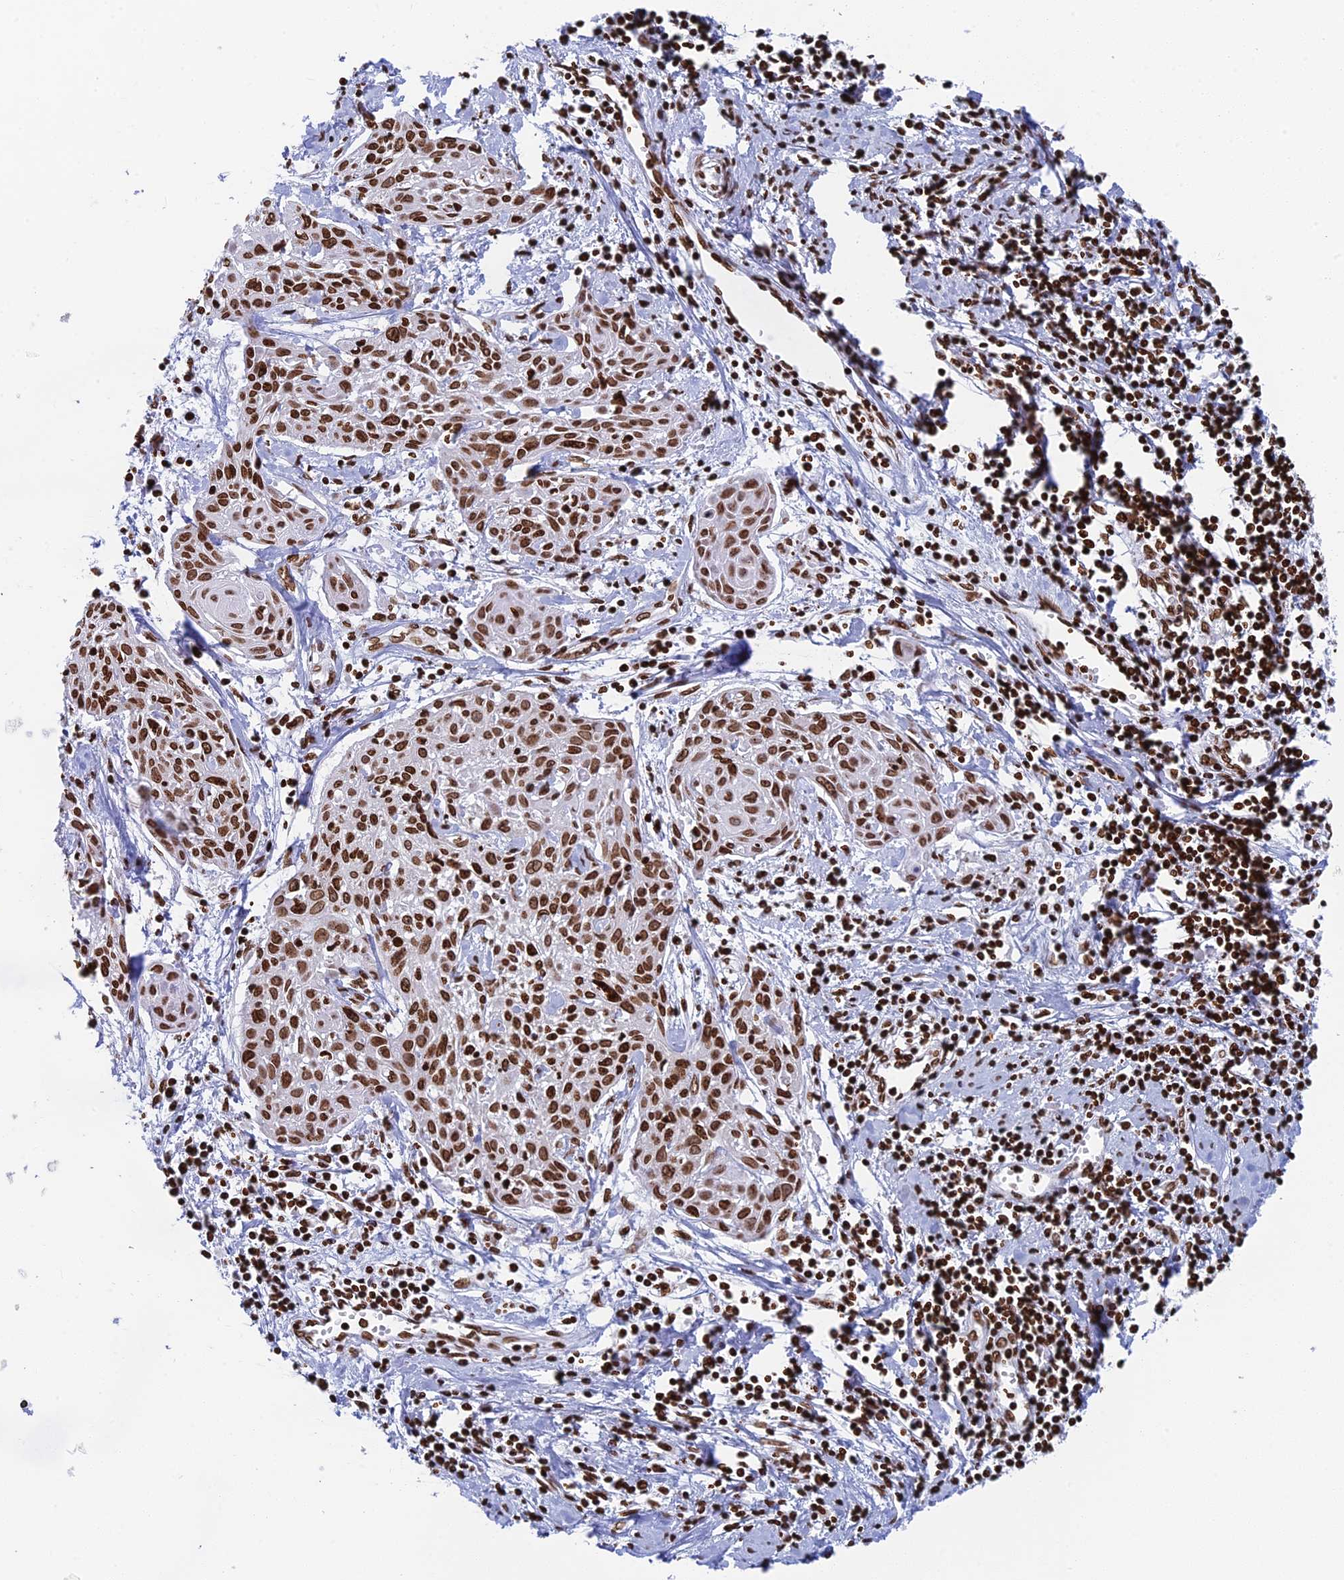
{"staining": {"intensity": "moderate", "quantity": ">75%", "location": "nuclear"}, "tissue": "cervical cancer", "cell_type": "Tumor cells", "image_type": "cancer", "snomed": [{"axis": "morphology", "description": "Squamous cell carcinoma, NOS"}, {"axis": "topography", "description": "Cervix"}], "caption": "The immunohistochemical stain highlights moderate nuclear staining in tumor cells of cervical cancer tissue. The protein is shown in brown color, while the nuclei are stained blue.", "gene": "RPAP1", "patient": {"sex": "female", "age": 51}}